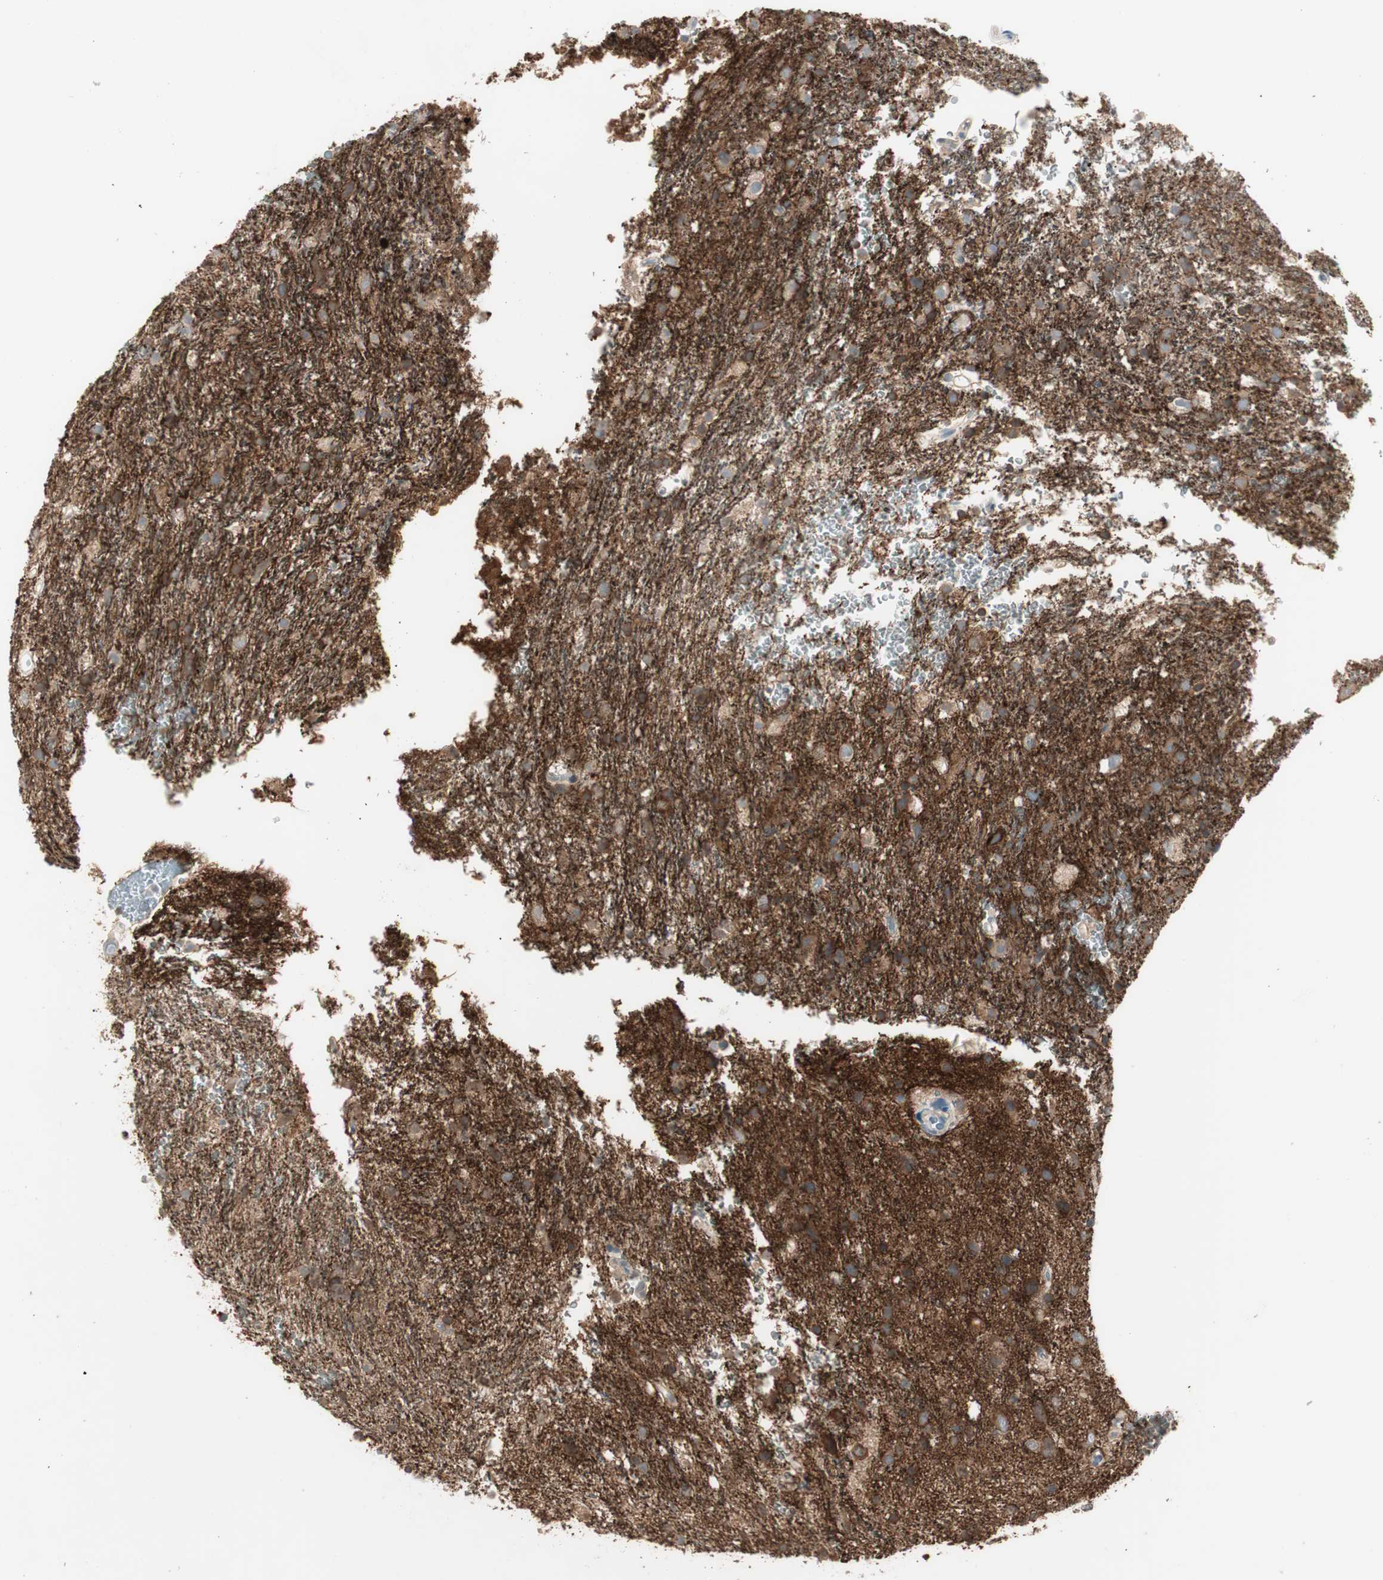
{"staining": {"intensity": "weak", "quantity": ">75%", "location": "cytoplasmic/membranous"}, "tissue": "glioma", "cell_type": "Tumor cells", "image_type": "cancer", "snomed": [{"axis": "morphology", "description": "Glioma, malignant, Low grade"}, {"axis": "topography", "description": "Brain"}], "caption": "This is an image of immunohistochemistry (IHC) staining of malignant glioma (low-grade), which shows weak staining in the cytoplasmic/membranous of tumor cells.", "gene": "MAPRE3", "patient": {"sex": "male", "age": 77}}